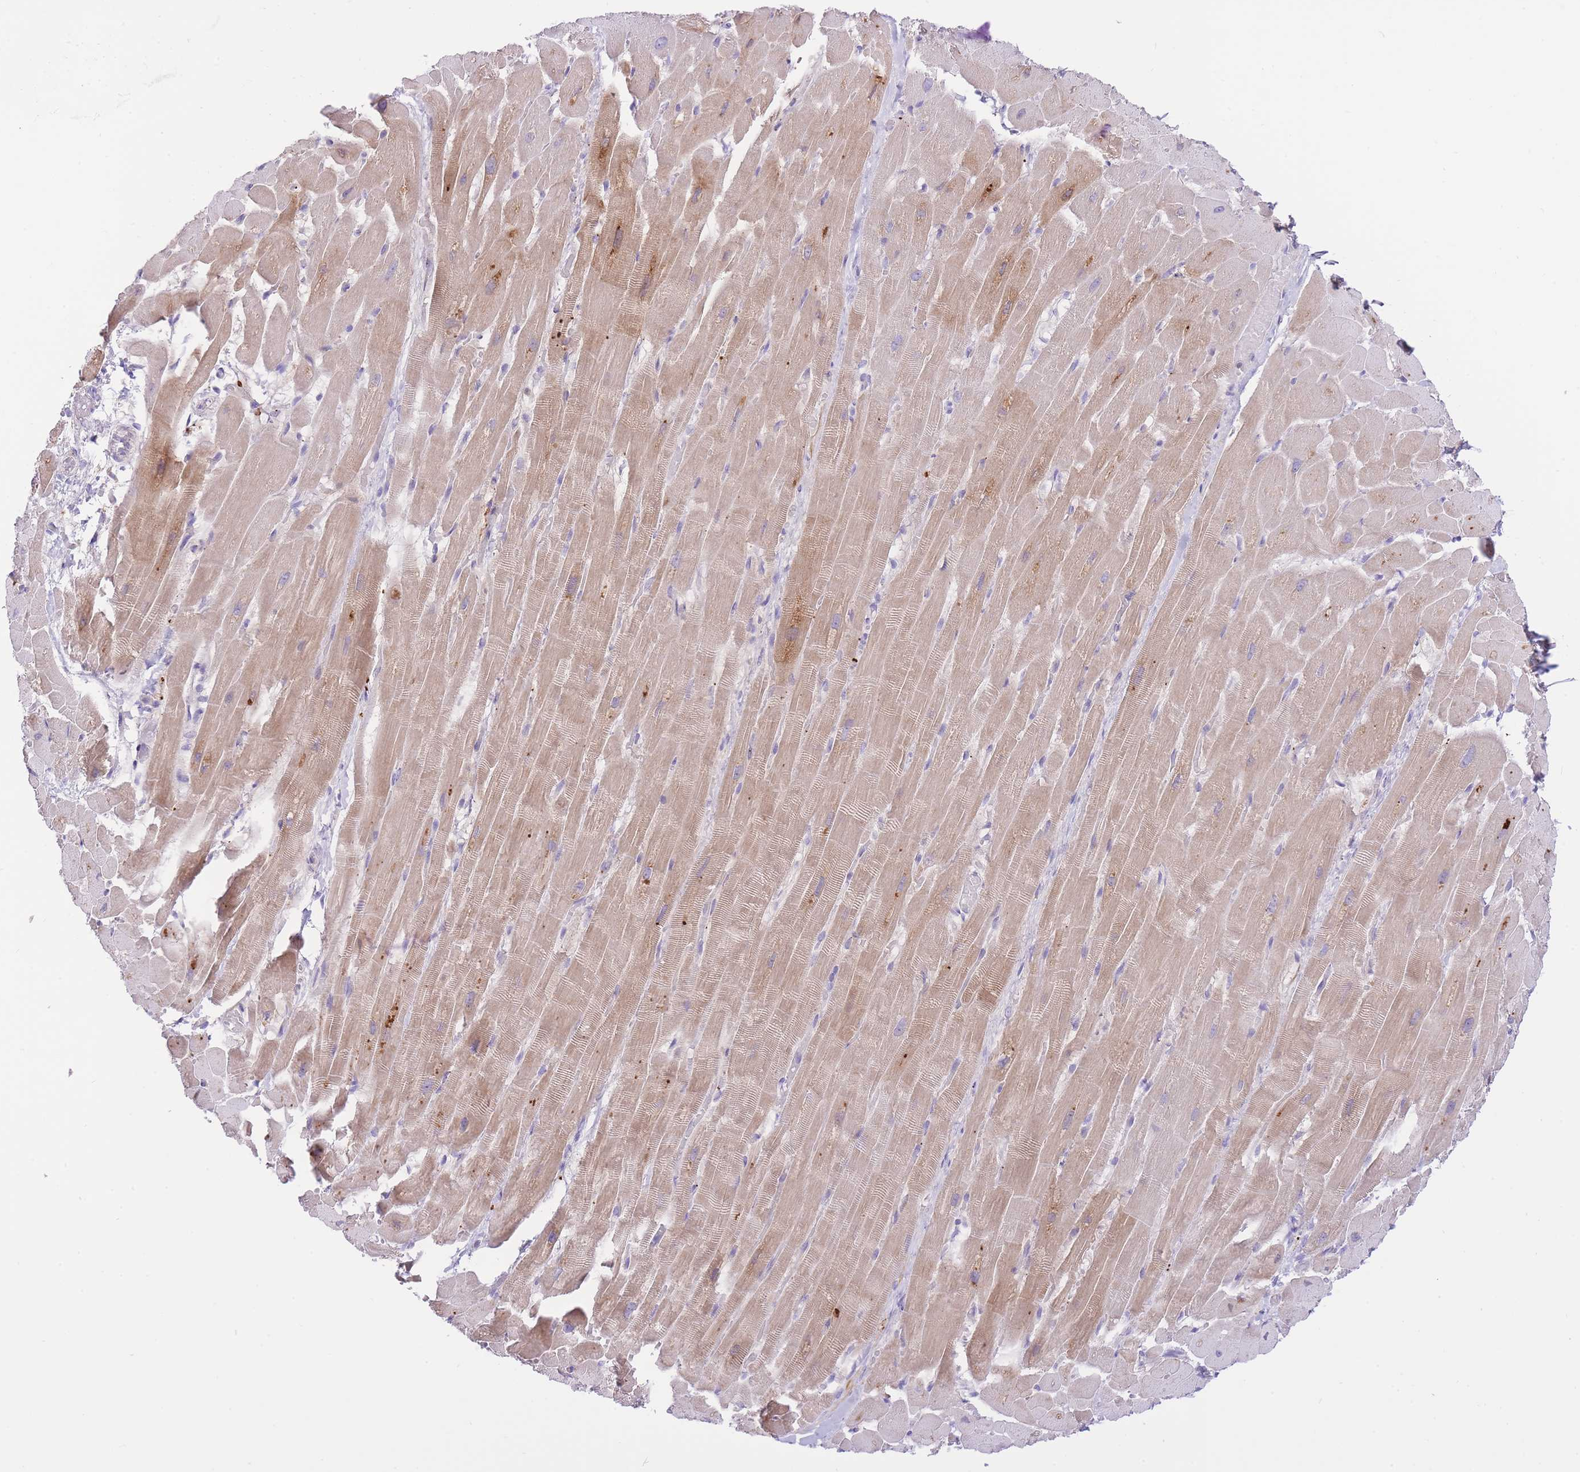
{"staining": {"intensity": "moderate", "quantity": ">75%", "location": "cytoplasmic/membranous"}, "tissue": "heart muscle", "cell_type": "Cardiomyocytes", "image_type": "normal", "snomed": [{"axis": "morphology", "description": "Normal tissue, NOS"}, {"axis": "topography", "description": "Heart"}], "caption": "Unremarkable heart muscle displays moderate cytoplasmic/membranous expression in about >75% of cardiomyocytes, visualized by immunohistochemistry.", "gene": "HRG", "patient": {"sex": "male", "age": 37}}